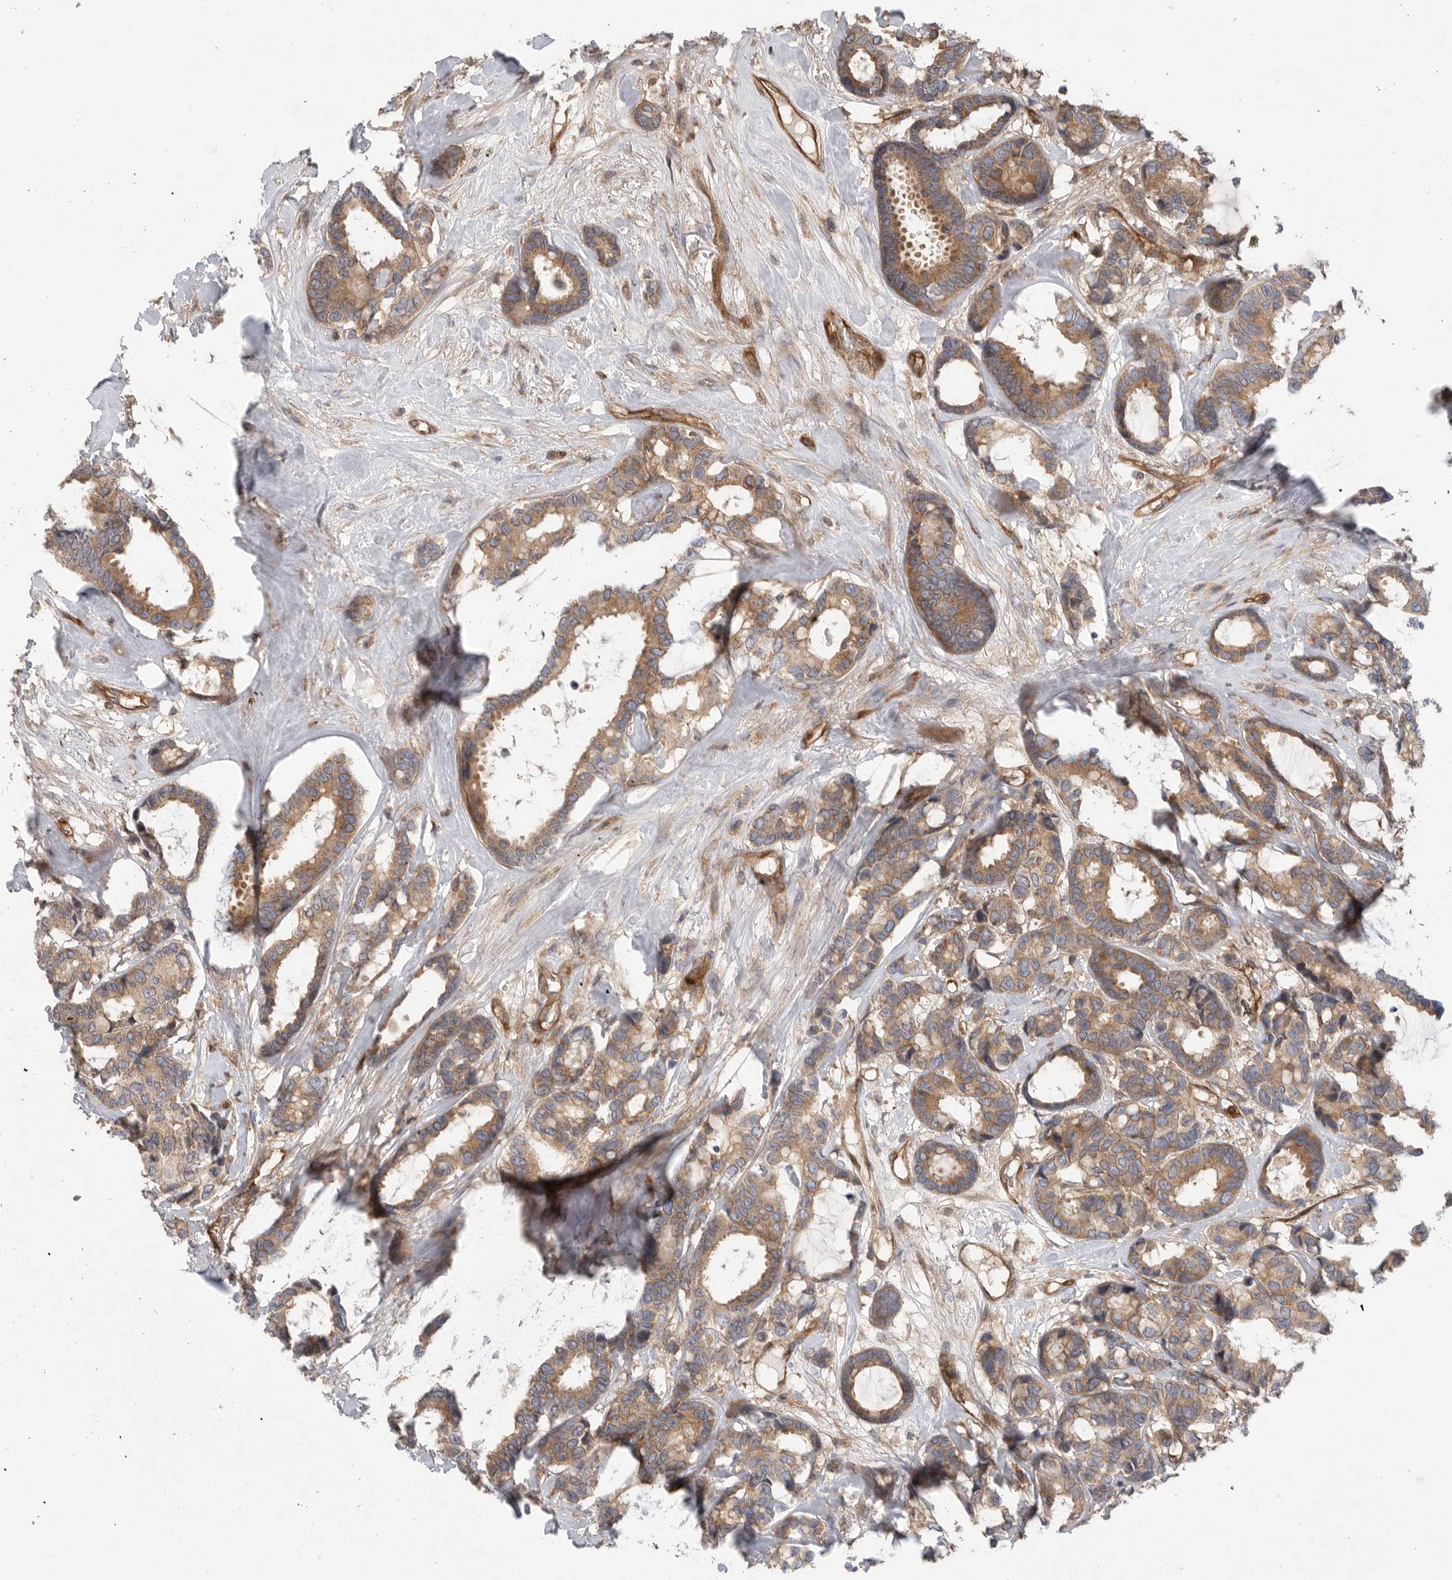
{"staining": {"intensity": "moderate", "quantity": ">75%", "location": "cytoplasmic/membranous"}, "tissue": "breast cancer", "cell_type": "Tumor cells", "image_type": "cancer", "snomed": [{"axis": "morphology", "description": "Duct carcinoma"}, {"axis": "topography", "description": "Breast"}], "caption": "Human breast invasive ductal carcinoma stained with a protein marker demonstrates moderate staining in tumor cells.", "gene": "PRKCH", "patient": {"sex": "female", "age": 87}}